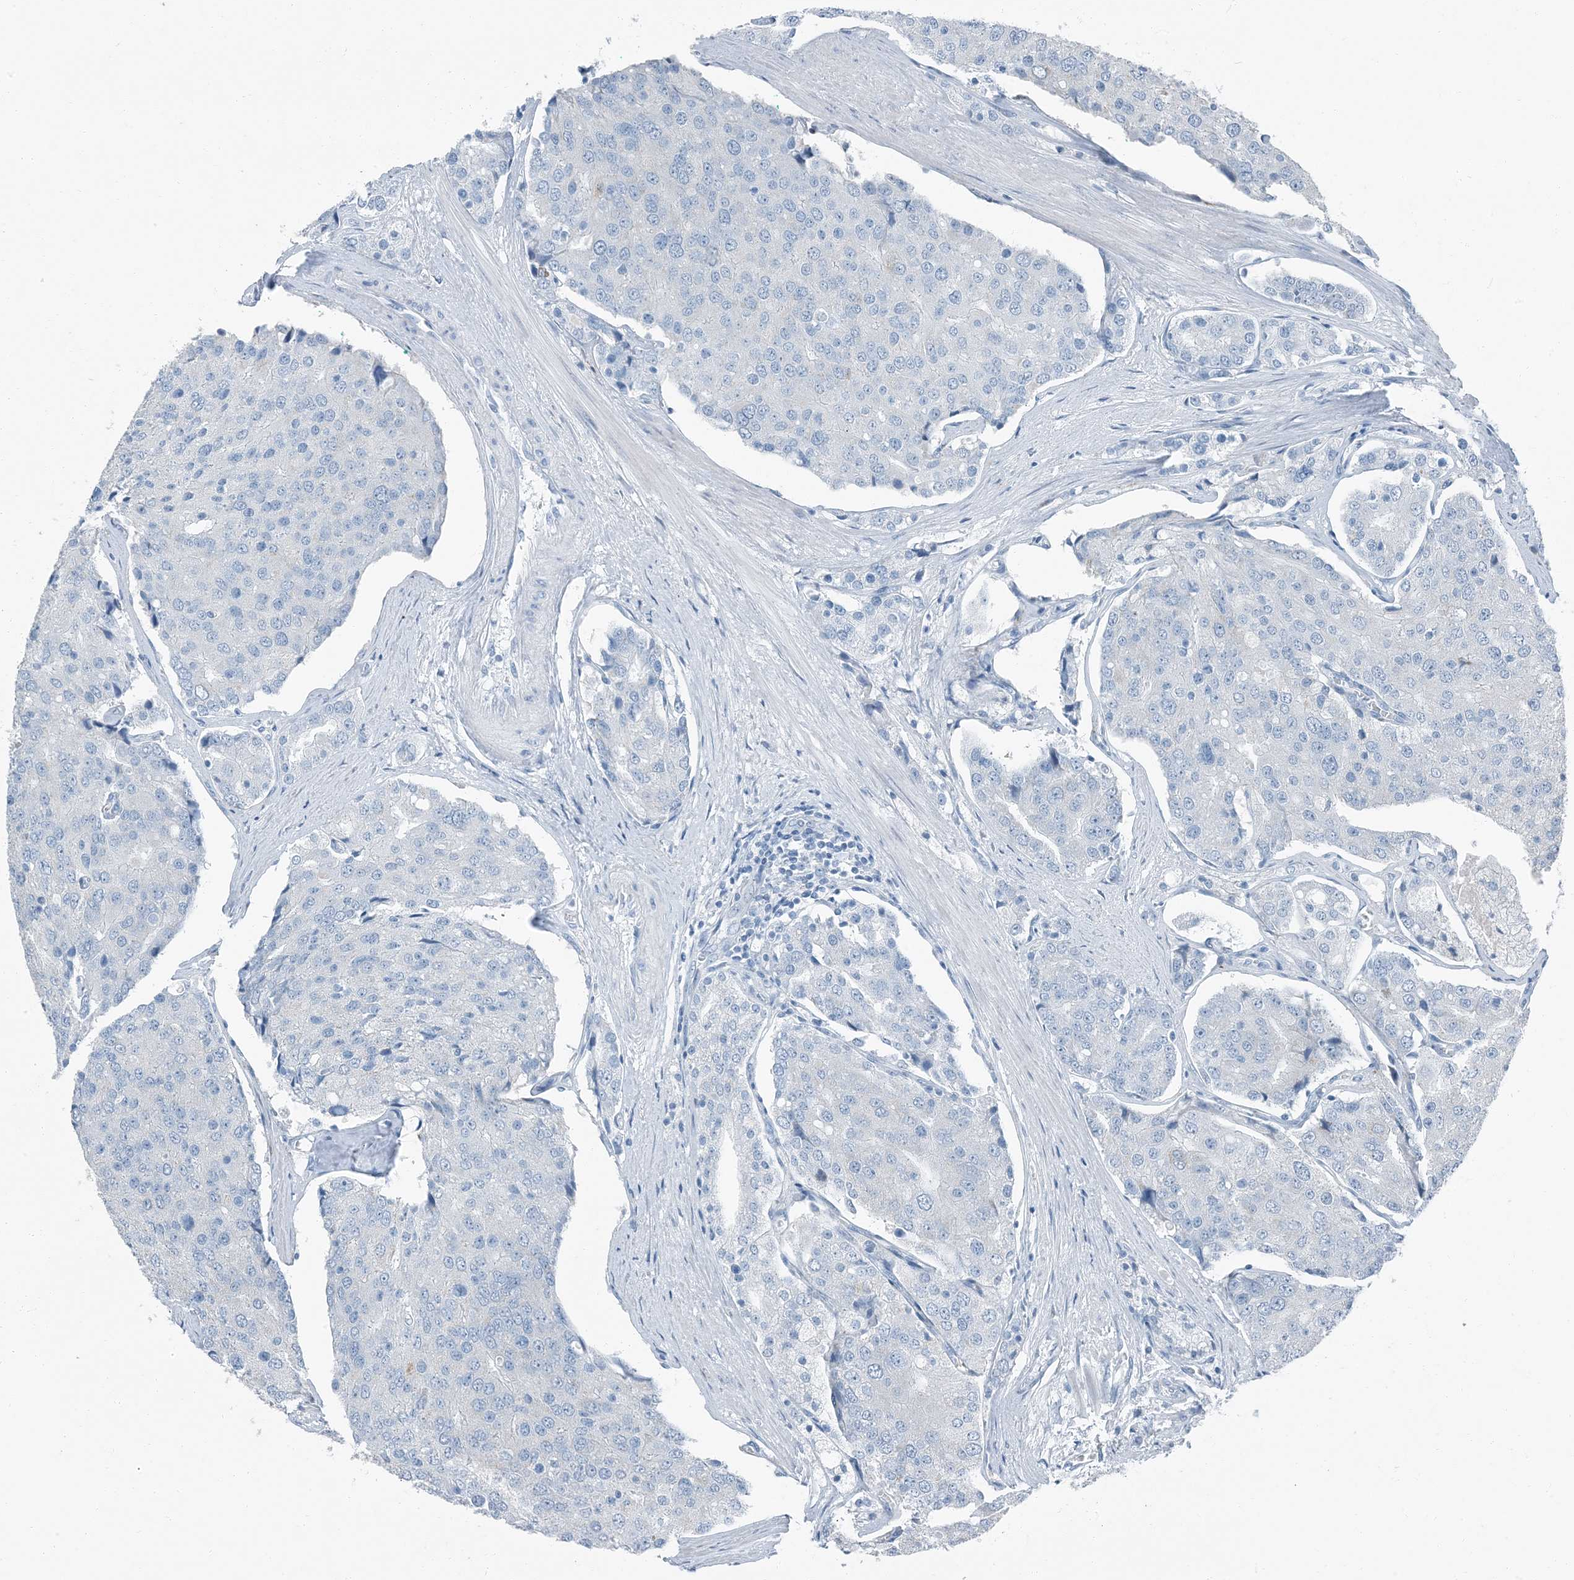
{"staining": {"intensity": "negative", "quantity": "none", "location": "none"}, "tissue": "prostate cancer", "cell_type": "Tumor cells", "image_type": "cancer", "snomed": [{"axis": "morphology", "description": "Adenocarcinoma, High grade"}, {"axis": "topography", "description": "Prostate"}], "caption": "This is an IHC image of human prostate cancer. There is no staining in tumor cells.", "gene": "FAM162A", "patient": {"sex": "male", "age": 50}}